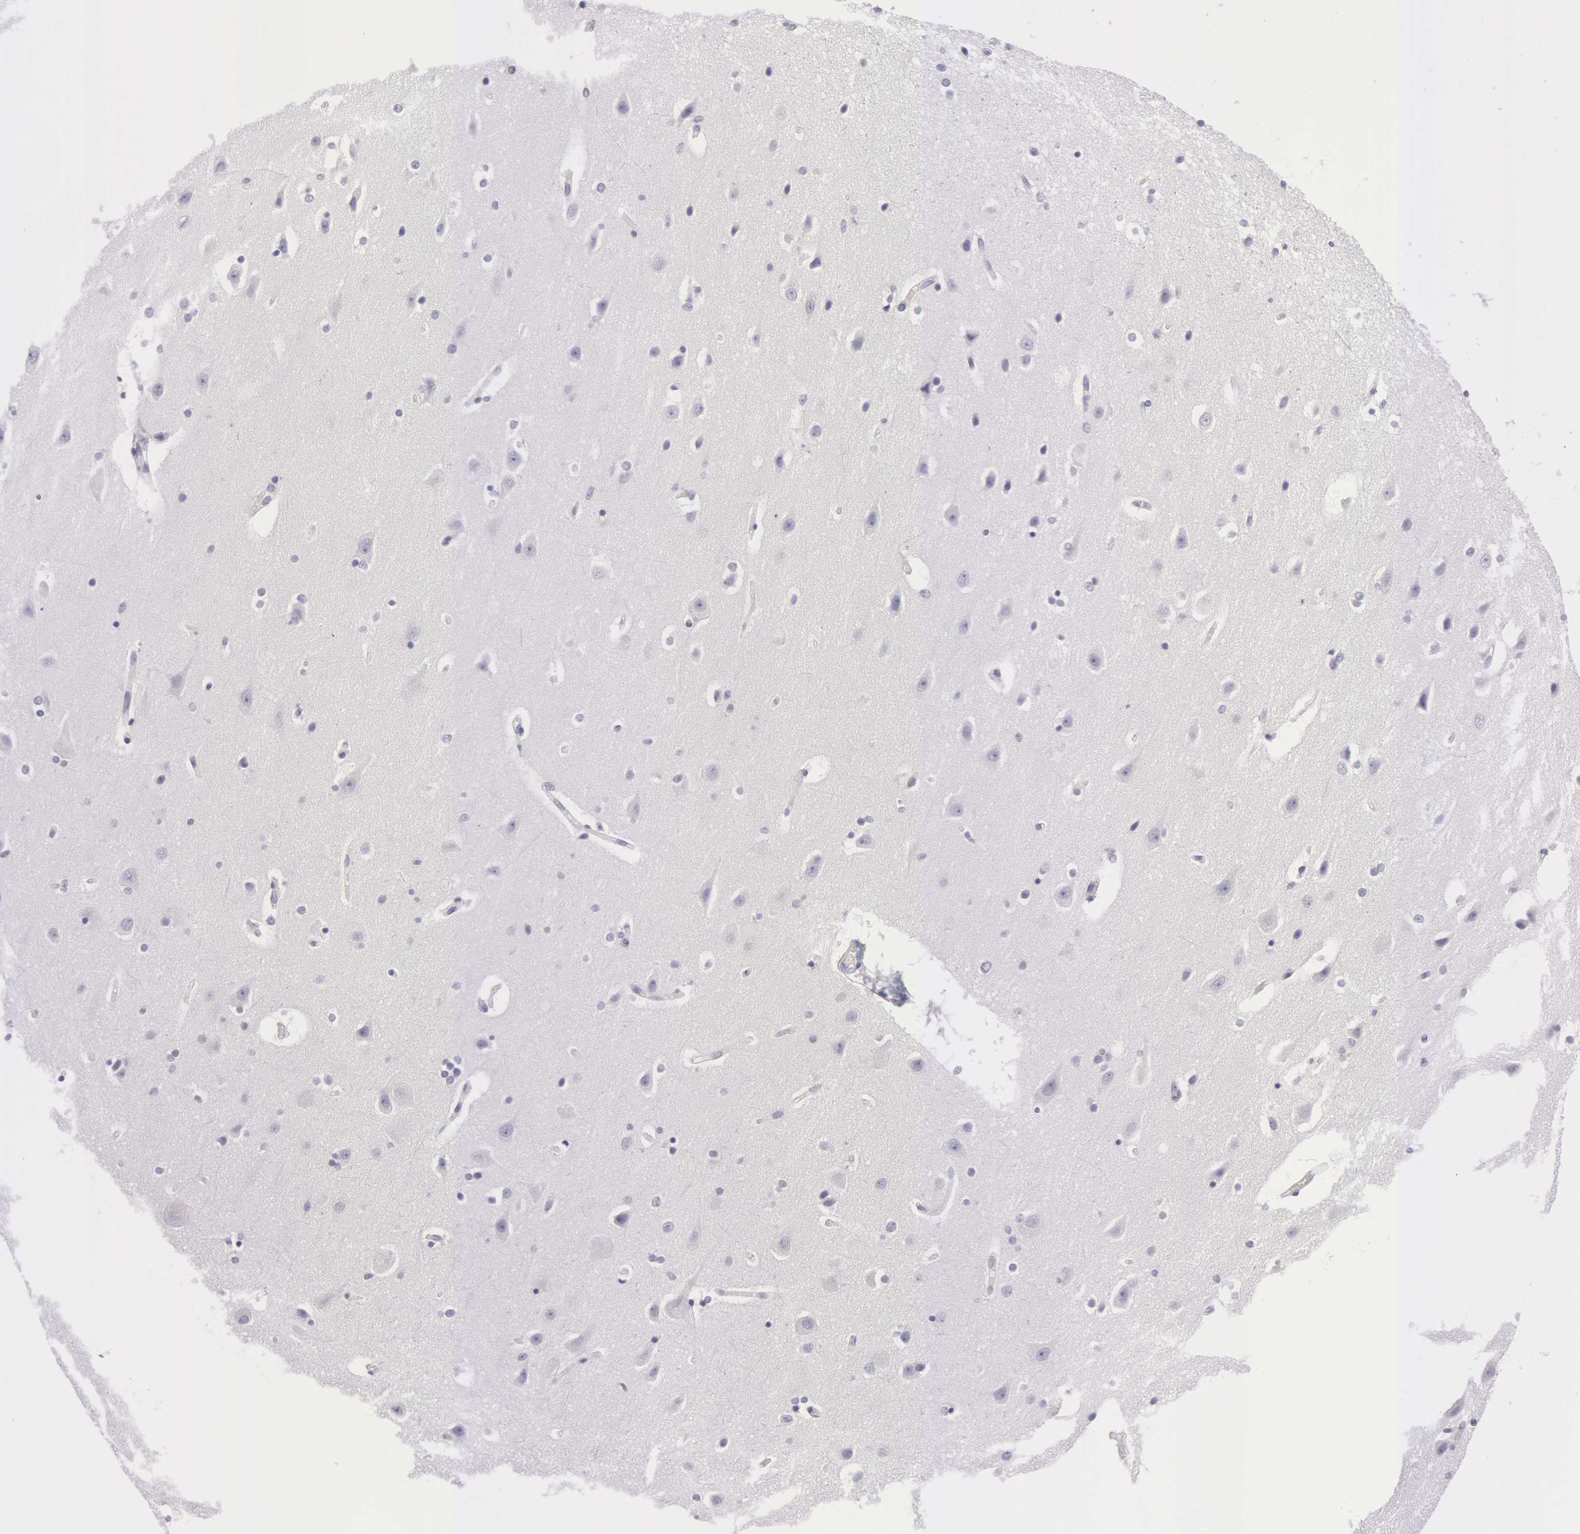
{"staining": {"intensity": "negative", "quantity": "none", "location": "none"}, "tissue": "caudate", "cell_type": "Glial cells", "image_type": "normal", "snomed": [{"axis": "morphology", "description": "Normal tissue, NOS"}, {"axis": "topography", "description": "Lateral ventricle wall"}], "caption": "This is an immunohistochemistry (IHC) photomicrograph of unremarkable caudate. There is no expression in glial cells.", "gene": "AMACR", "patient": {"sex": "female", "age": 54}}